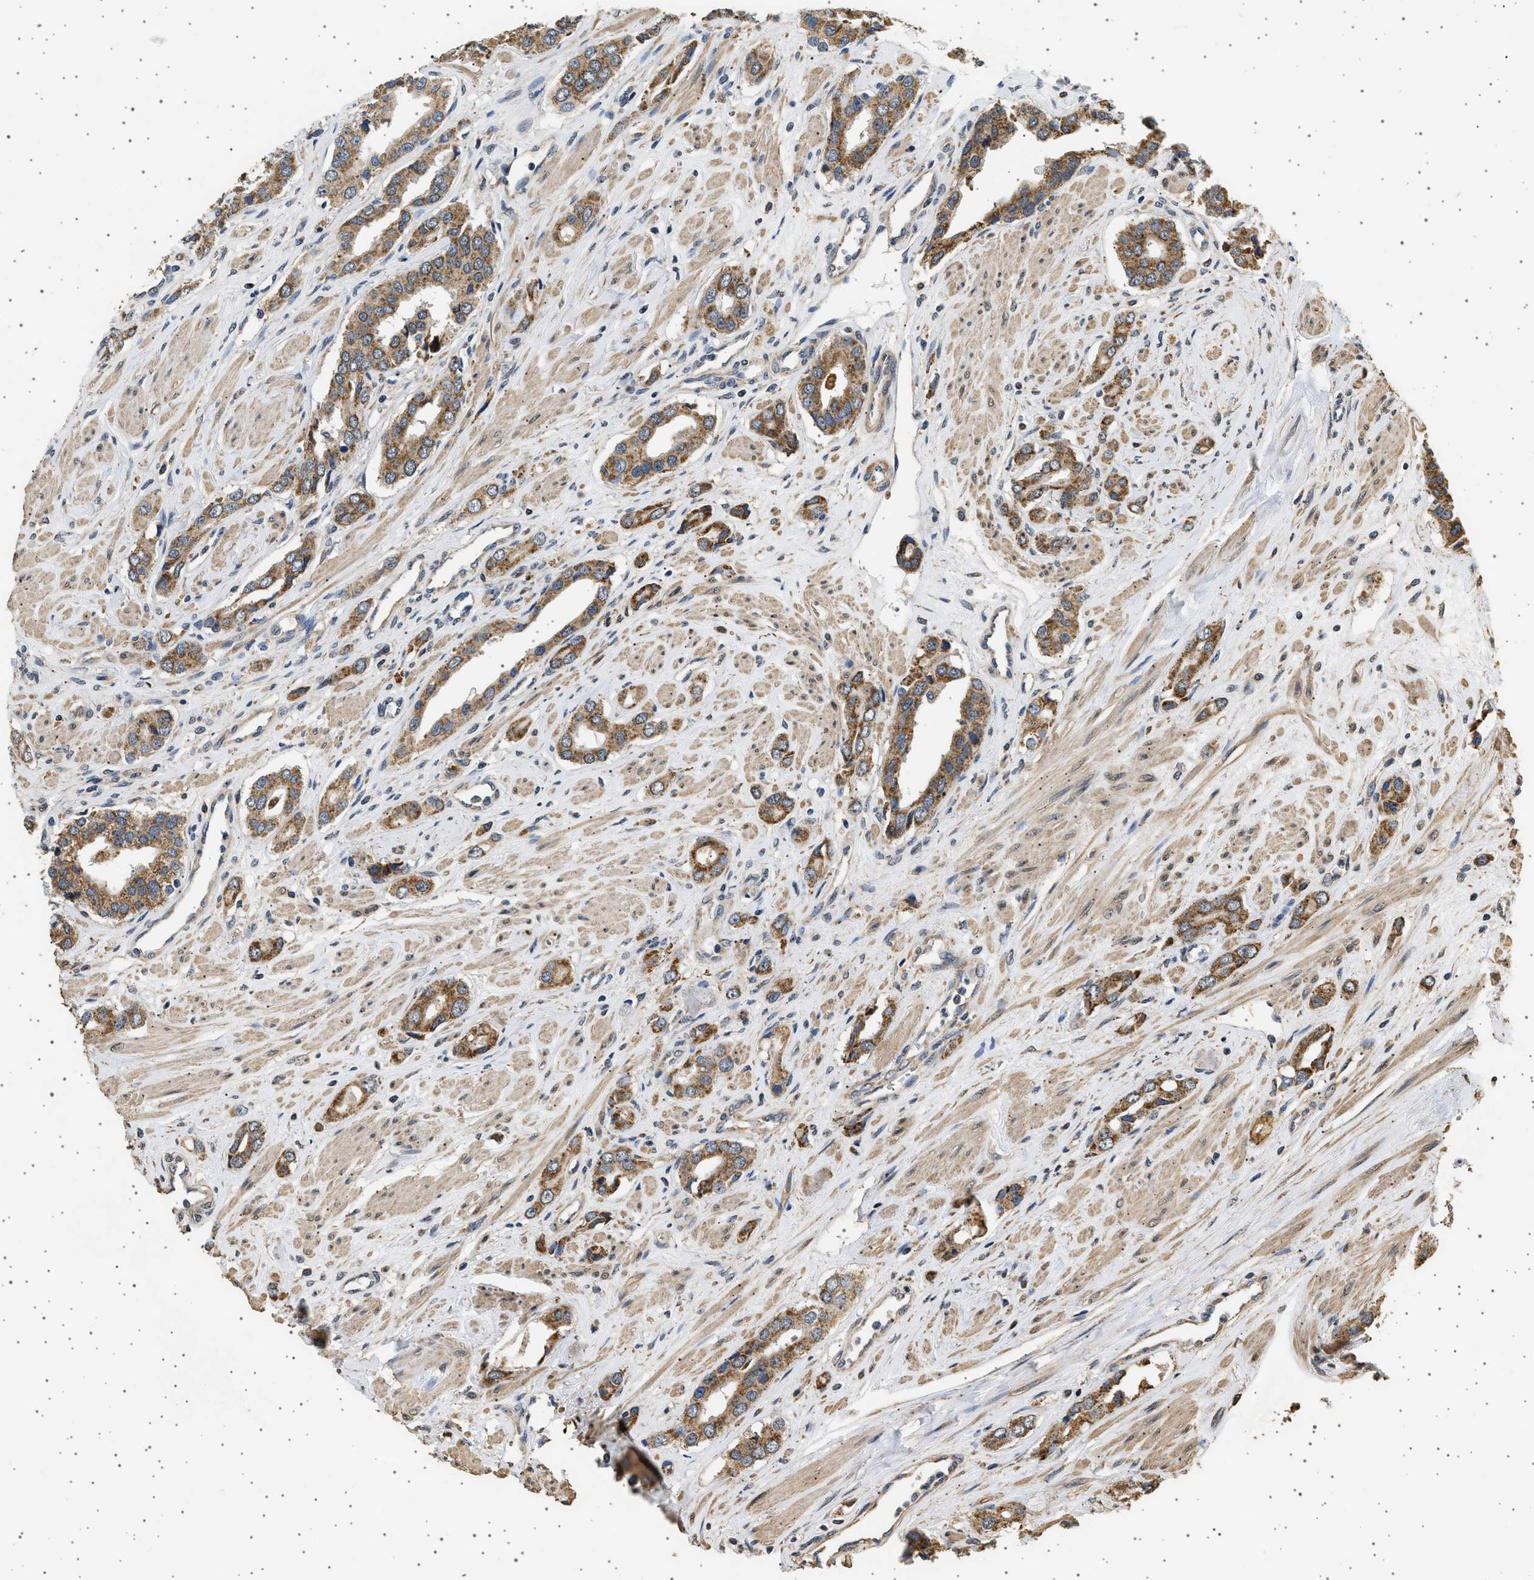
{"staining": {"intensity": "moderate", "quantity": ">75%", "location": "cytoplasmic/membranous"}, "tissue": "prostate cancer", "cell_type": "Tumor cells", "image_type": "cancer", "snomed": [{"axis": "morphology", "description": "Adenocarcinoma, High grade"}, {"axis": "topography", "description": "Prostate"}], "caption": "The histopathology image exhibits staining of adenocarcinoma (high-grade) (prostate), revealing moderate cytoplasmic/membranous protein expression (brown color) within tumor cells.", "gene": "KCNA4", "patient": {"sex": "male", "age": 52}}